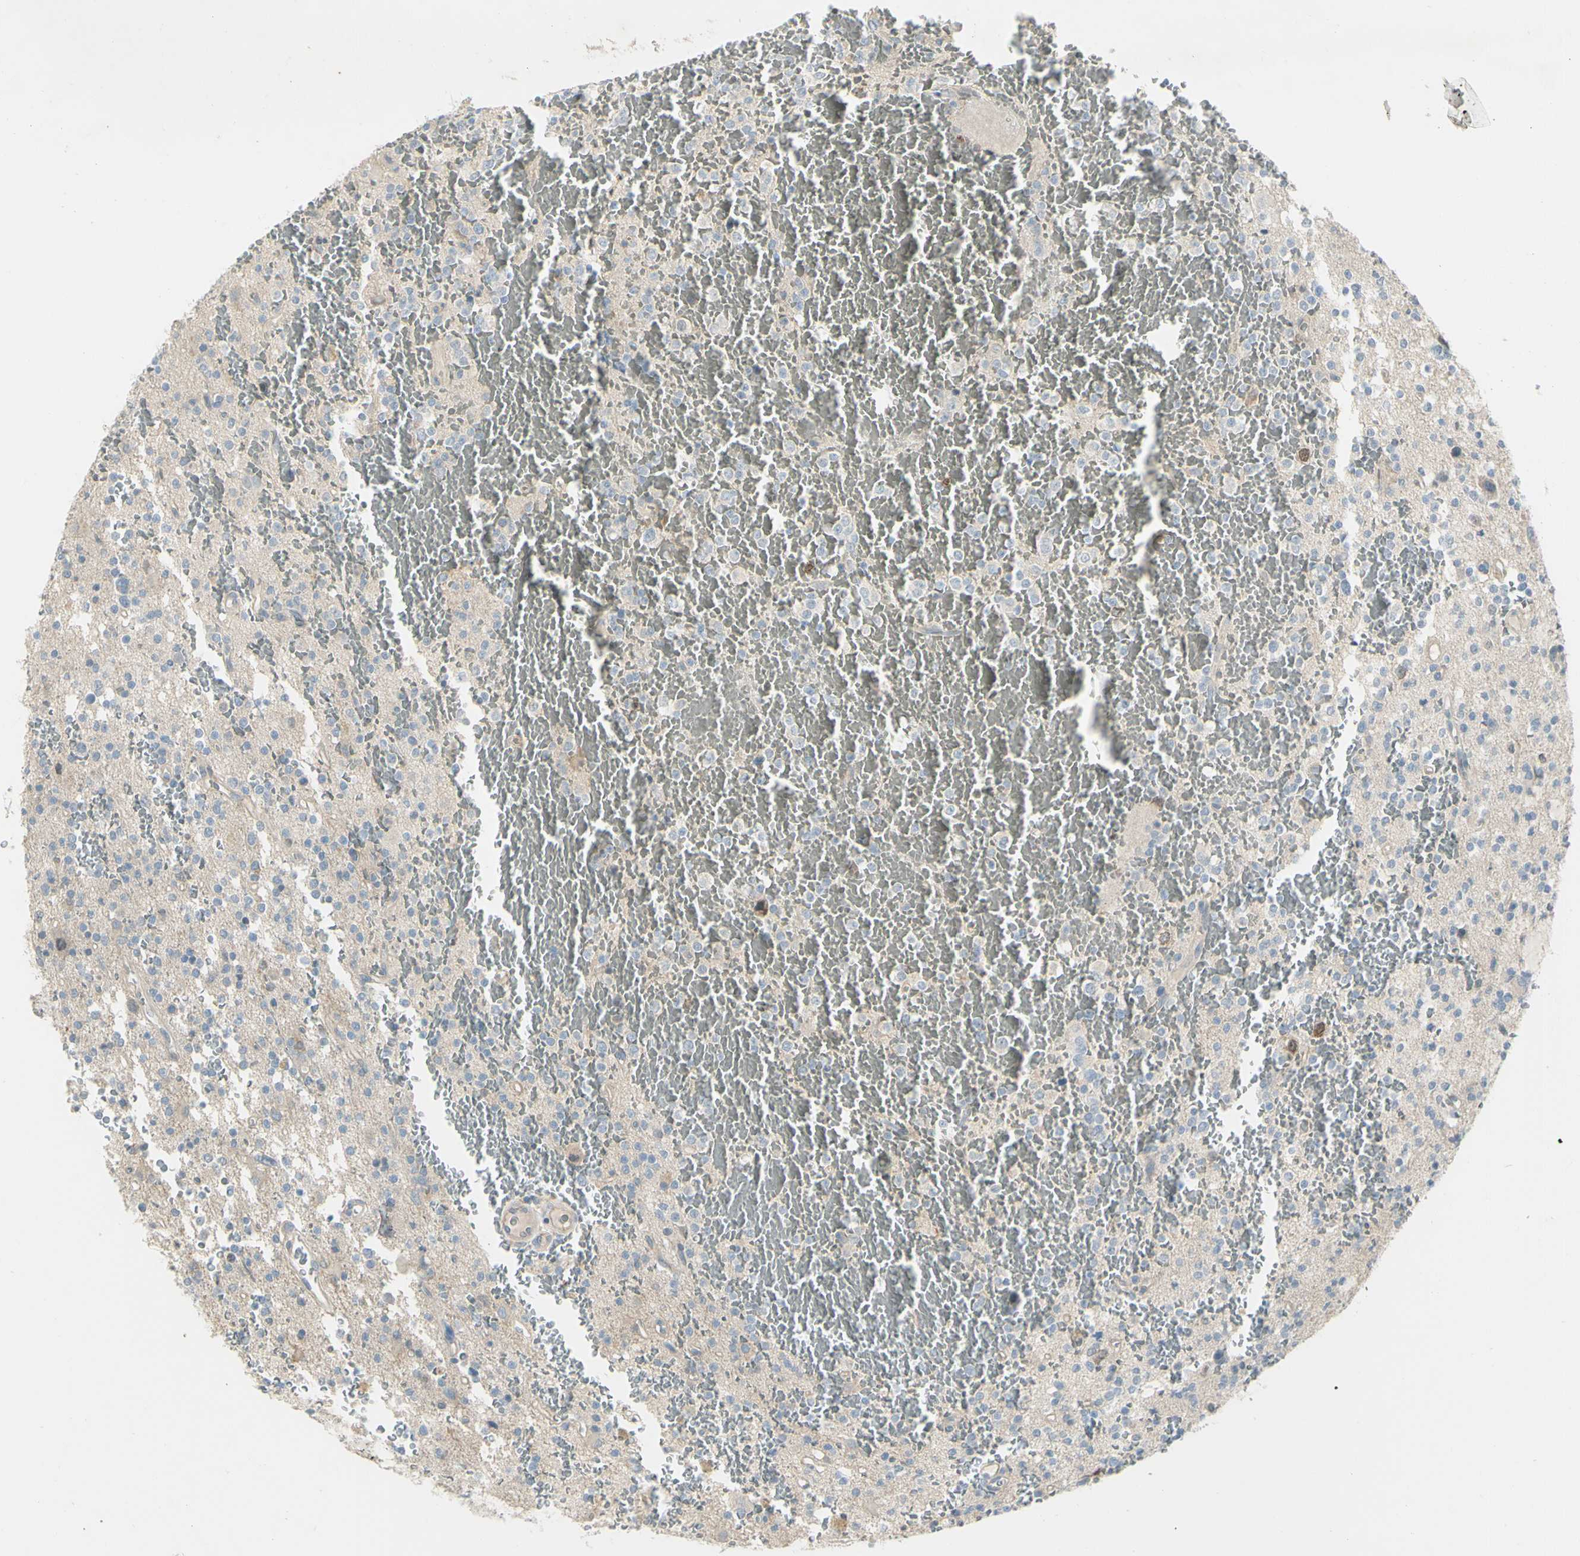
{"staining": {"intensity": "strong", "quantity": "<25%", "location": "cytoplasmic/membranous"}, "tissue": "glioma", "cell_type": "Tumor cells", "image_type": "cancer", "snomed": [{"axis": "morphology", "description": "Glioma, malignant, High grade"}, {"axis": "topography", "description": "Brain"}], "caption": "An image of human malignant high-grade glioma stained for a protein shows strong cytoplasmic/membranous brown staining in tumor cells. Nuclei are stained in blue.", "gene": "CCNB2", "patient": {"sex": "male", "age": 47}}